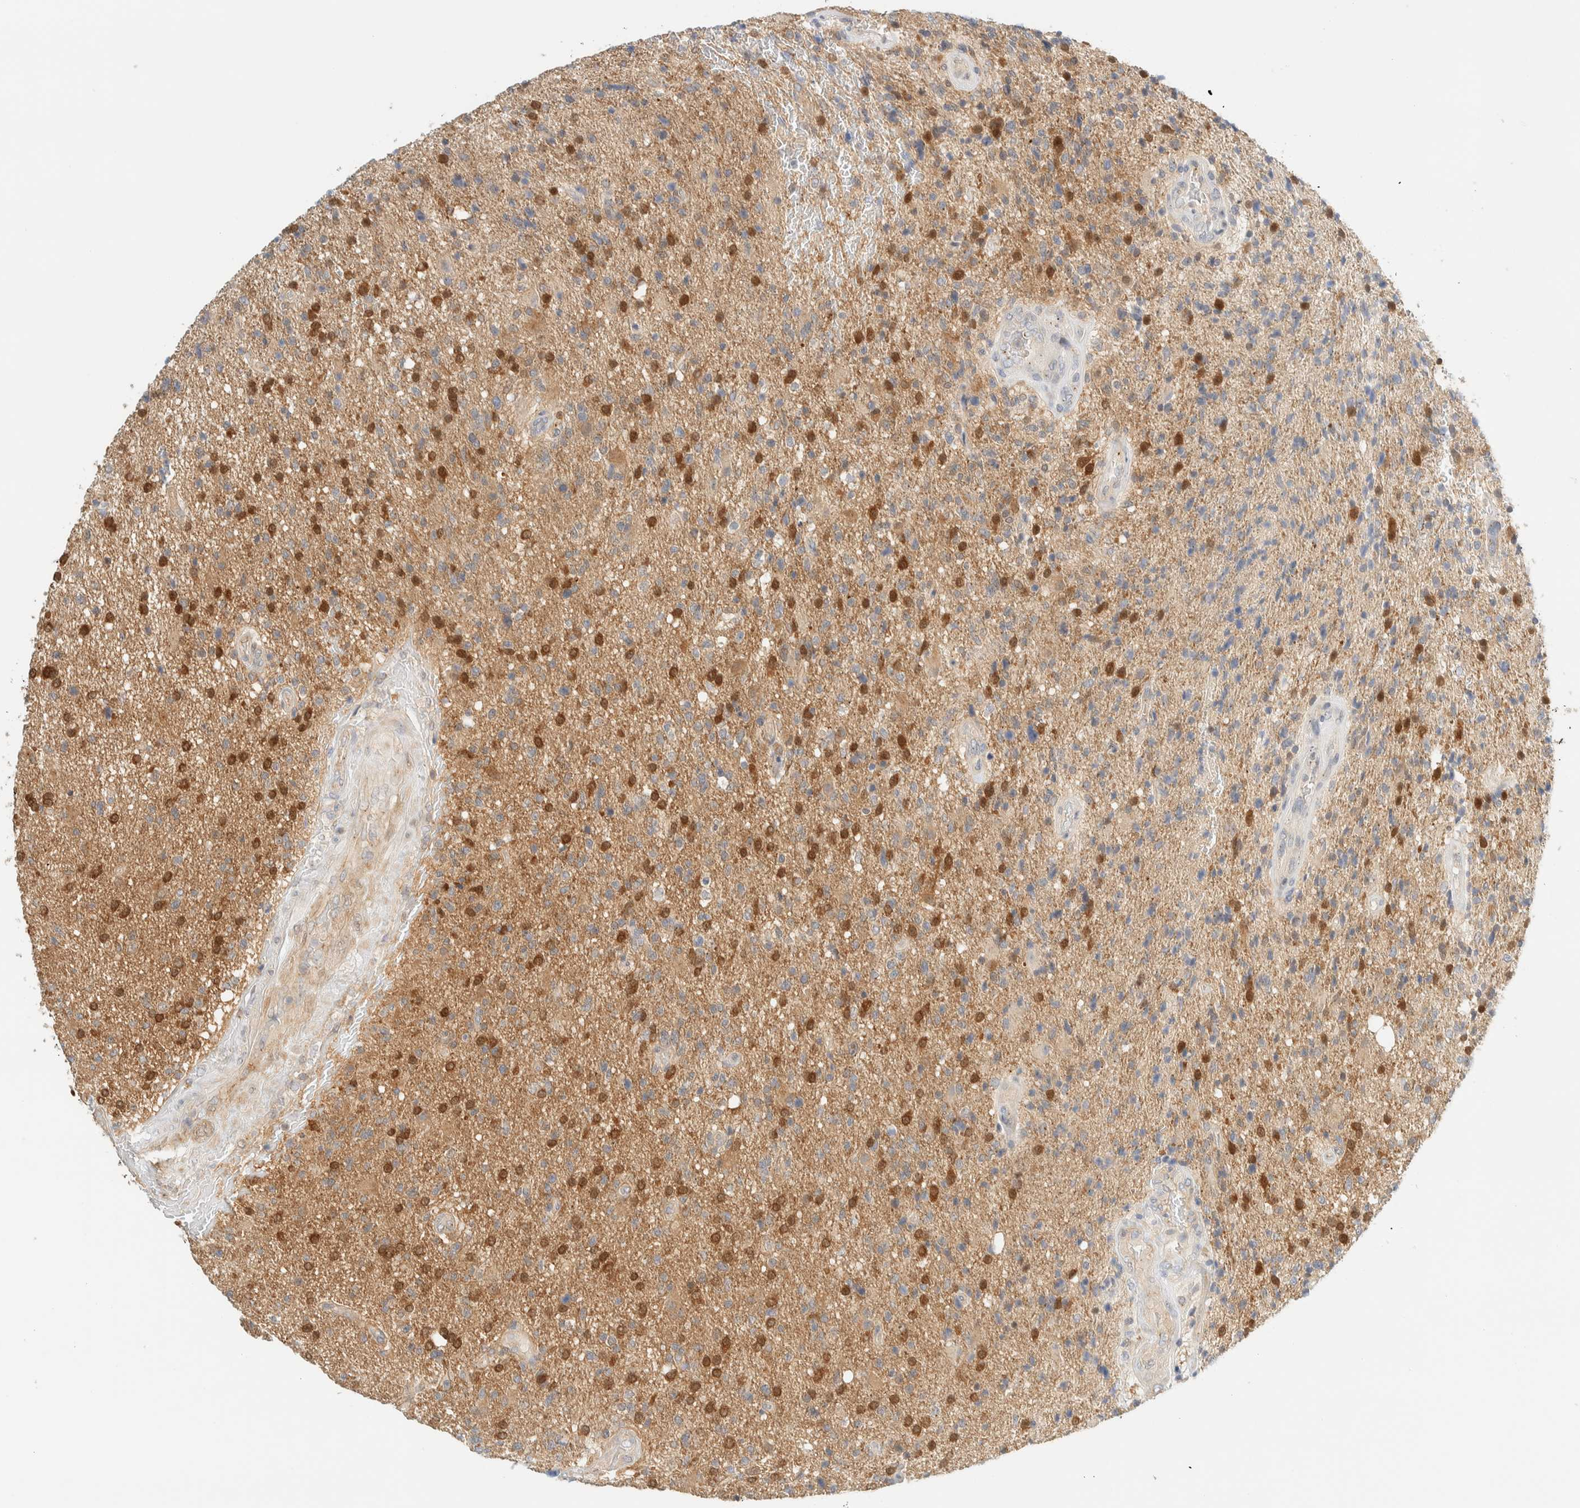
{"staining": {"intensity": "moderate", "quantity": ">75%", "location": "cytoplasmic/membranous,nuclear"}, "tissue": "glioma", "cell_type": "Tumor cells", "image_type": "cancer", "snomed": [{"axis": "morphology", "description": "Glioma, malignant, High grade"}, {"axis": "topography", "description": "Brain"}], "caption": "Brown immunohistochemical staining in high-grade glioma (malignant) reveals moderate cytoplasmic/membranous and nuclear positivity in about >75% of tumor cells.", "gene": "PCYT2", "patient": {"sex": "male", "age": 72}}